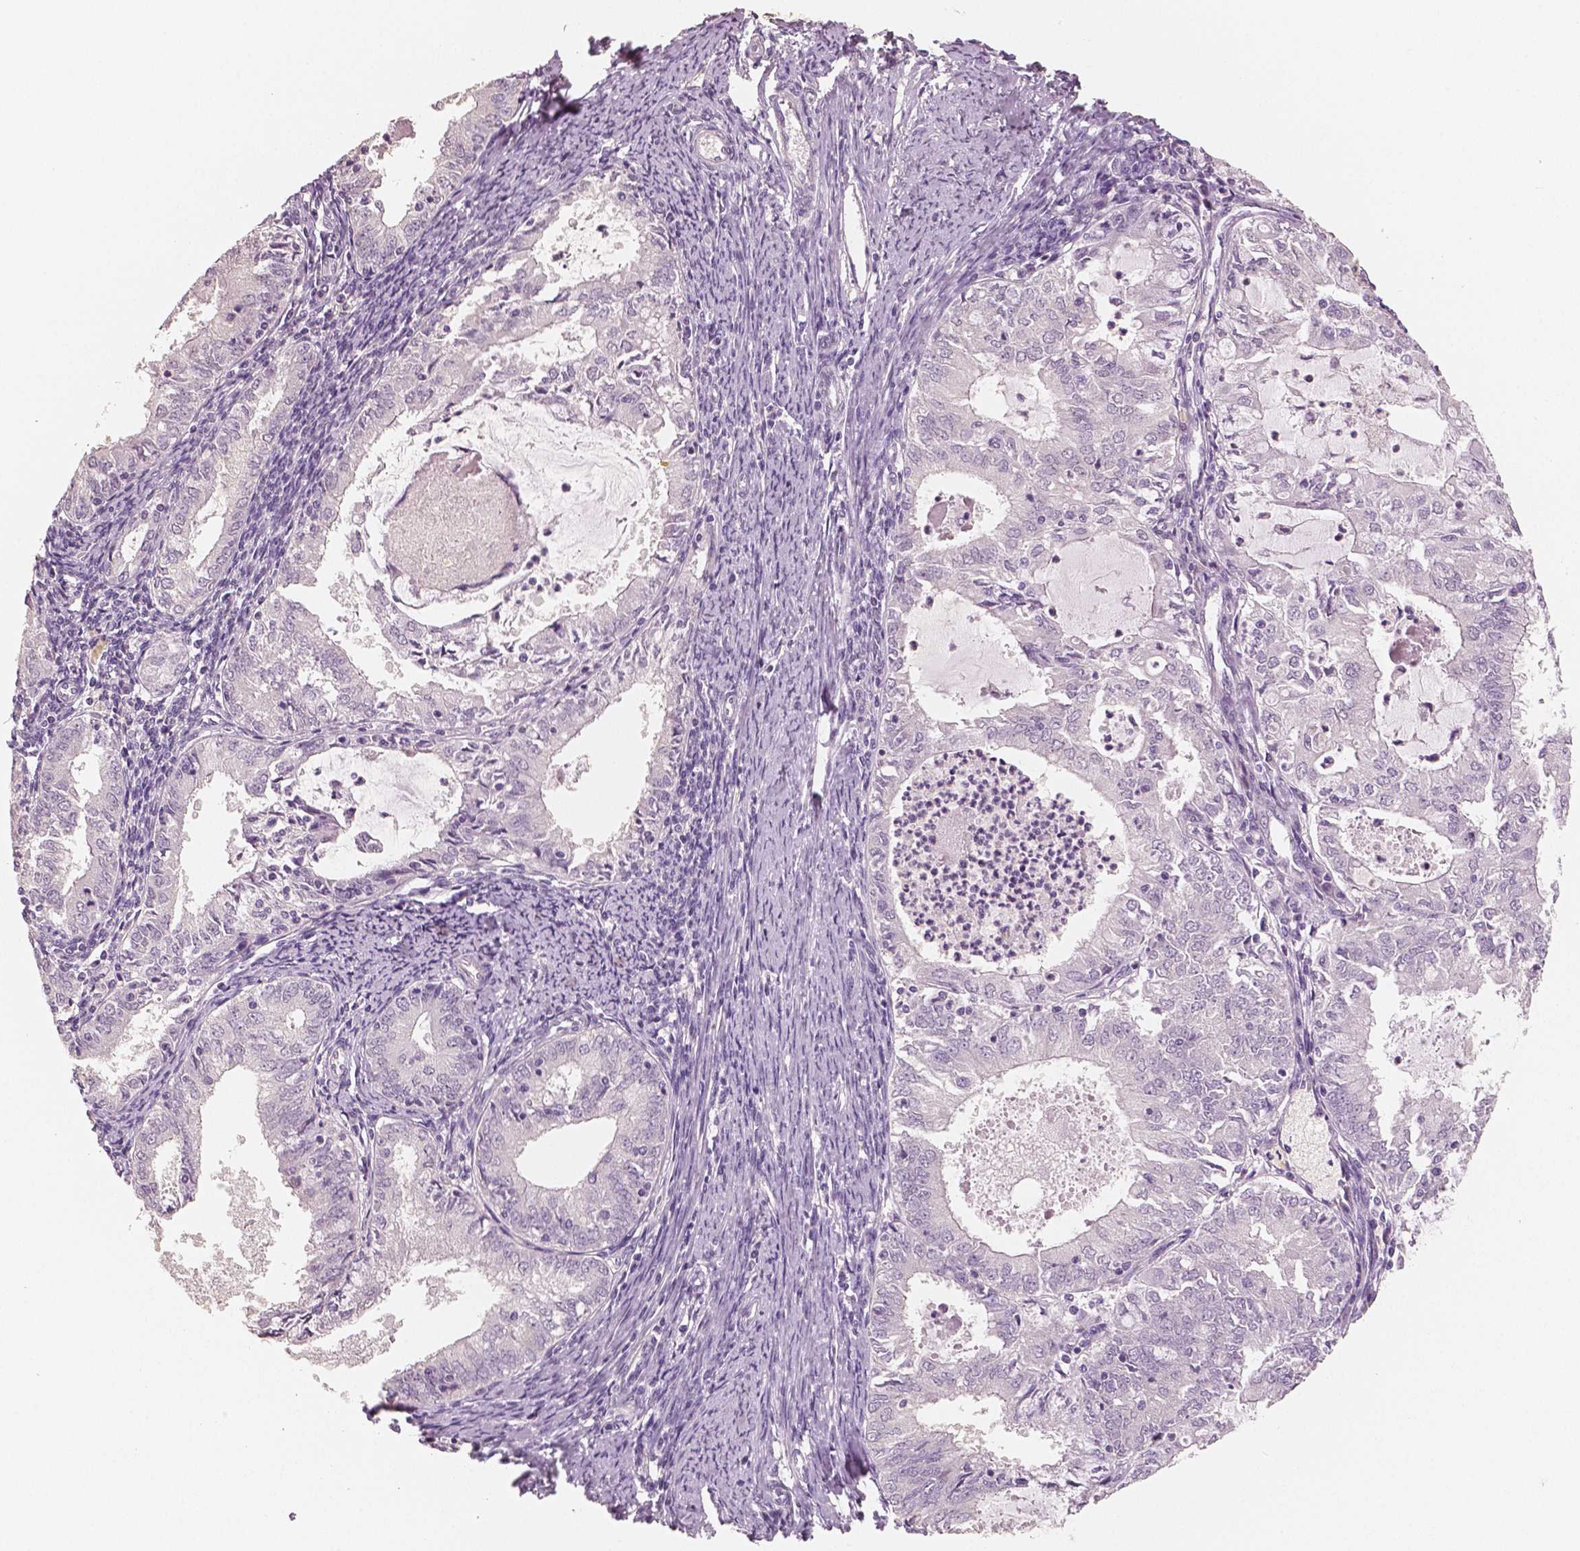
{"staining": {"intensity": "negative", "quantity": "none", "location": "none"}, "tissue": "endometrial cancer", "cell_type": "Tumor cells", "image_type": "cancer", "snomed": [{"axis": "morphology", "description": "Adenocarcinoma, NOS"}, {"axis": "topography", "description": "Endometrium"}], "caption": "Protein analysis of adenocarcinoma (endometrial) reveals no significant staining in tumor cells.", "gene": "NECAB2", "patient": {"sex": "female", "age": 57}}